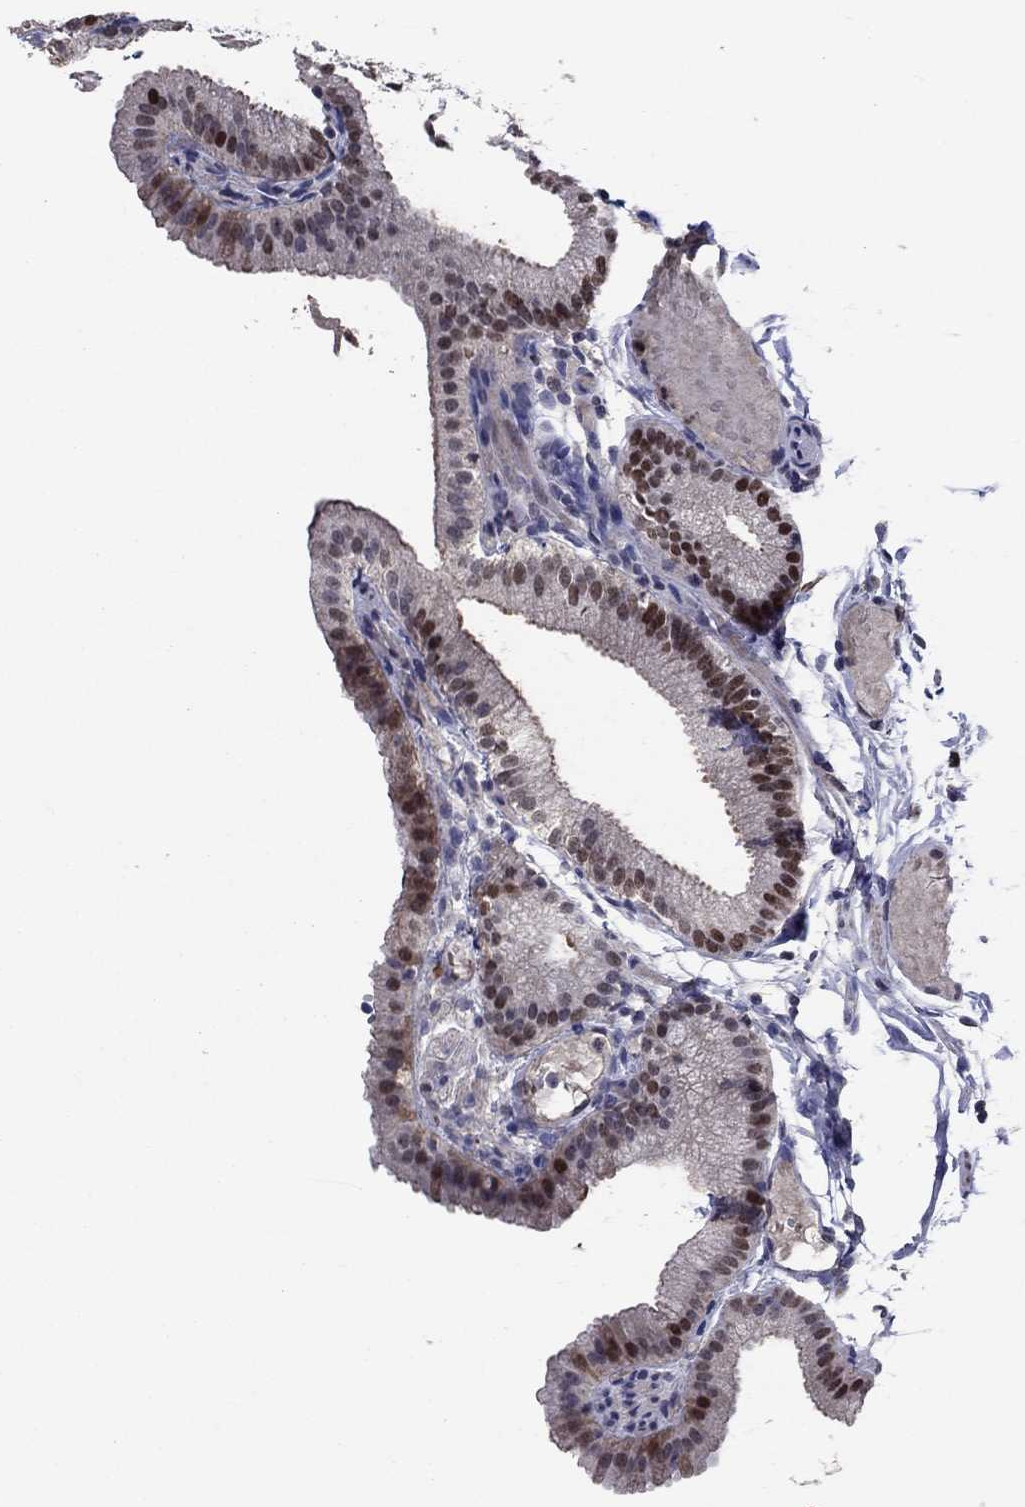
{"staining": {"intensity": "strong", "quantity": "<25%", "location": "nuclear"}, "tissue": "gallbladder", "cell_type": "Glandular cells", "image_type": "normal", "snomed": [{"axis": "morphology", "description": "Normal tissue, NOS"}, {"axis": "topography", "description": "Gallbladder"}], "caption": "Immunohistochemistry of normal human gallbladder reveals medium levels of strong nuclear staining in approximately <25% of glandular cells. (DAB IHC, brown staining for protein, blue staining for nuclei).", "gene": "TYMS", "patient": {"sex": "female", "age": 45}}